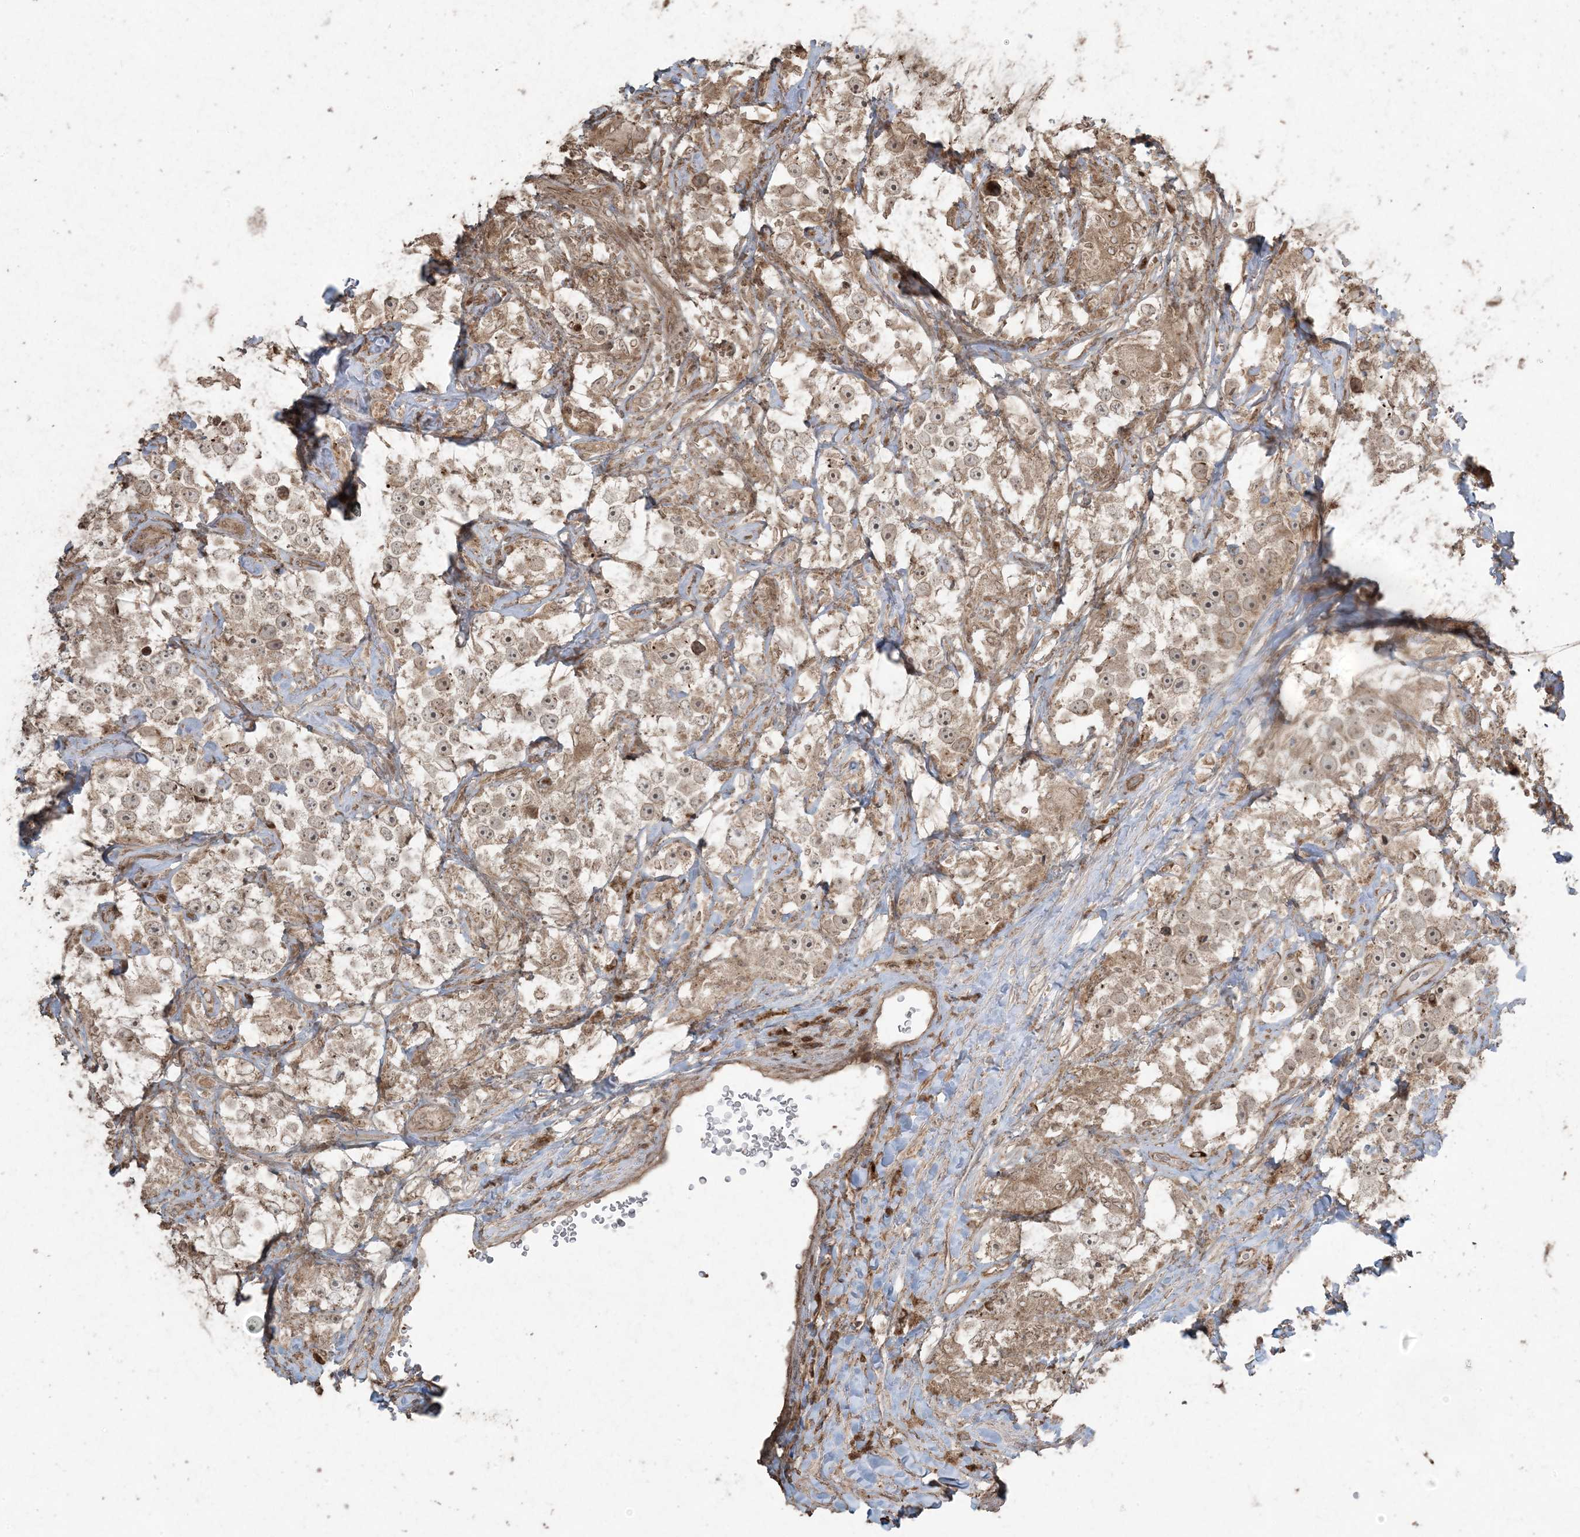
{"staining": {"intensity": "weak", "quantity": ">75%", "location": "cytoplasmic/membranous,nuclear"}, "tissue": "testis cancer", "cell_type": "Tumor cells", "image_type": "cancer", "snomed": [{"axis": "morphology", "description": "Seminoma, NOS"}, {"axis": "topography", "description": "Testis"}], "caption": "Immunohistochemical staining of human testis cancer displays low levels of weak cytoplasmic/membranous and nuclear staining in about >75% of tumor cells.", "gene": "DDX19B", "patient": {"sex": "male", "age": 49}}